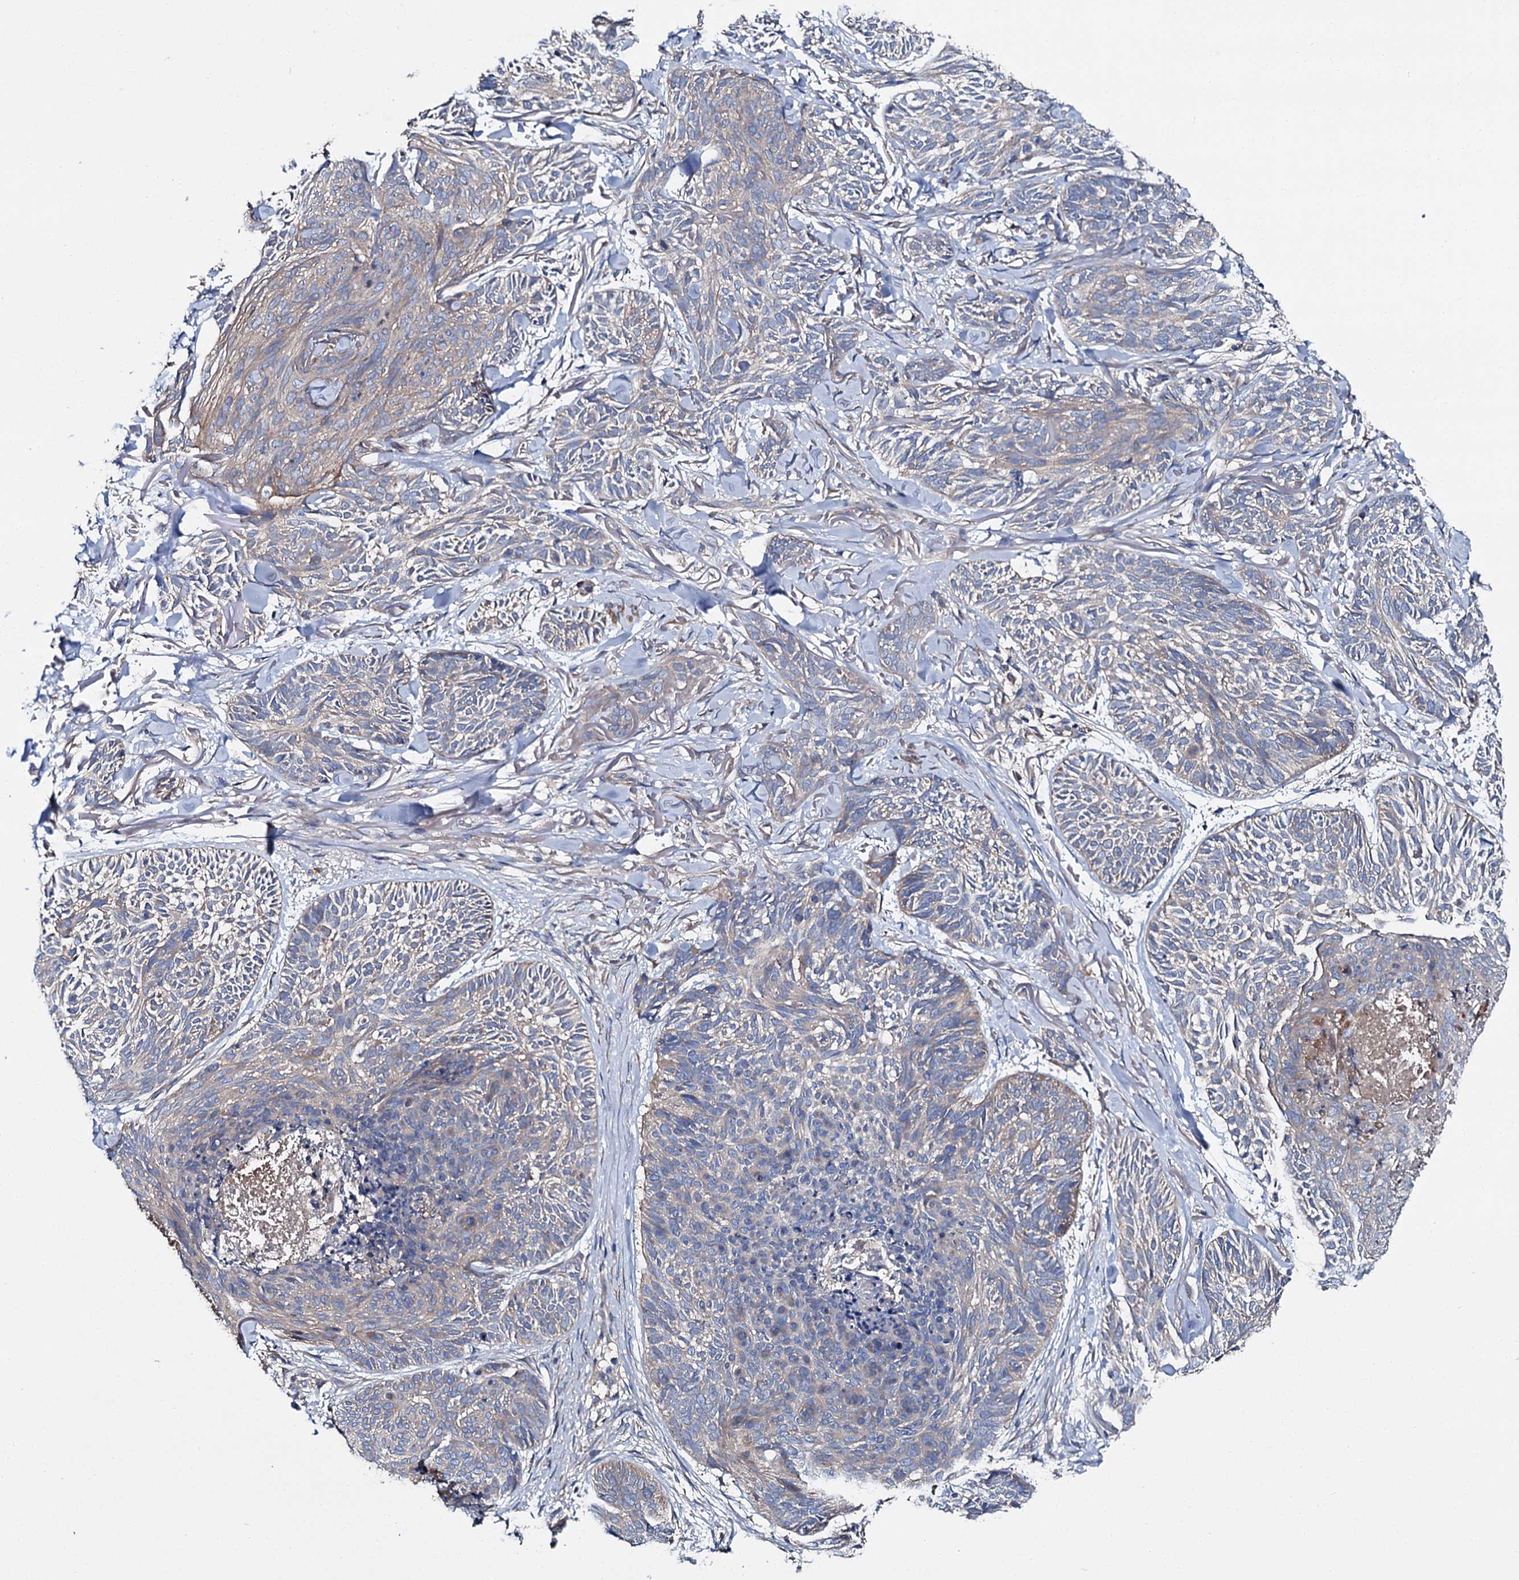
{"staining": {"intensity": "negative", "quantity": "none", "location": "none"}, "tissue": "skin cancer", "cell_type": "Tumor cells", "image_type": "cancer", "snomed": [{"axis": "morphology", "description": "Normal tissue, NOS"}, {"axis": "morphology", "description": "Basal cell carcinoma"}, {"axis": "topography", "description": "Skin"}], "caption": "Immunohistochemical staining of human skin cancer (basal cell carcinoma) reveals no significant expression in tumor cells. Nuclei are stained in blue.", "gene": "SLC22A25", "patient": {"sex": "male", "age": 66}}